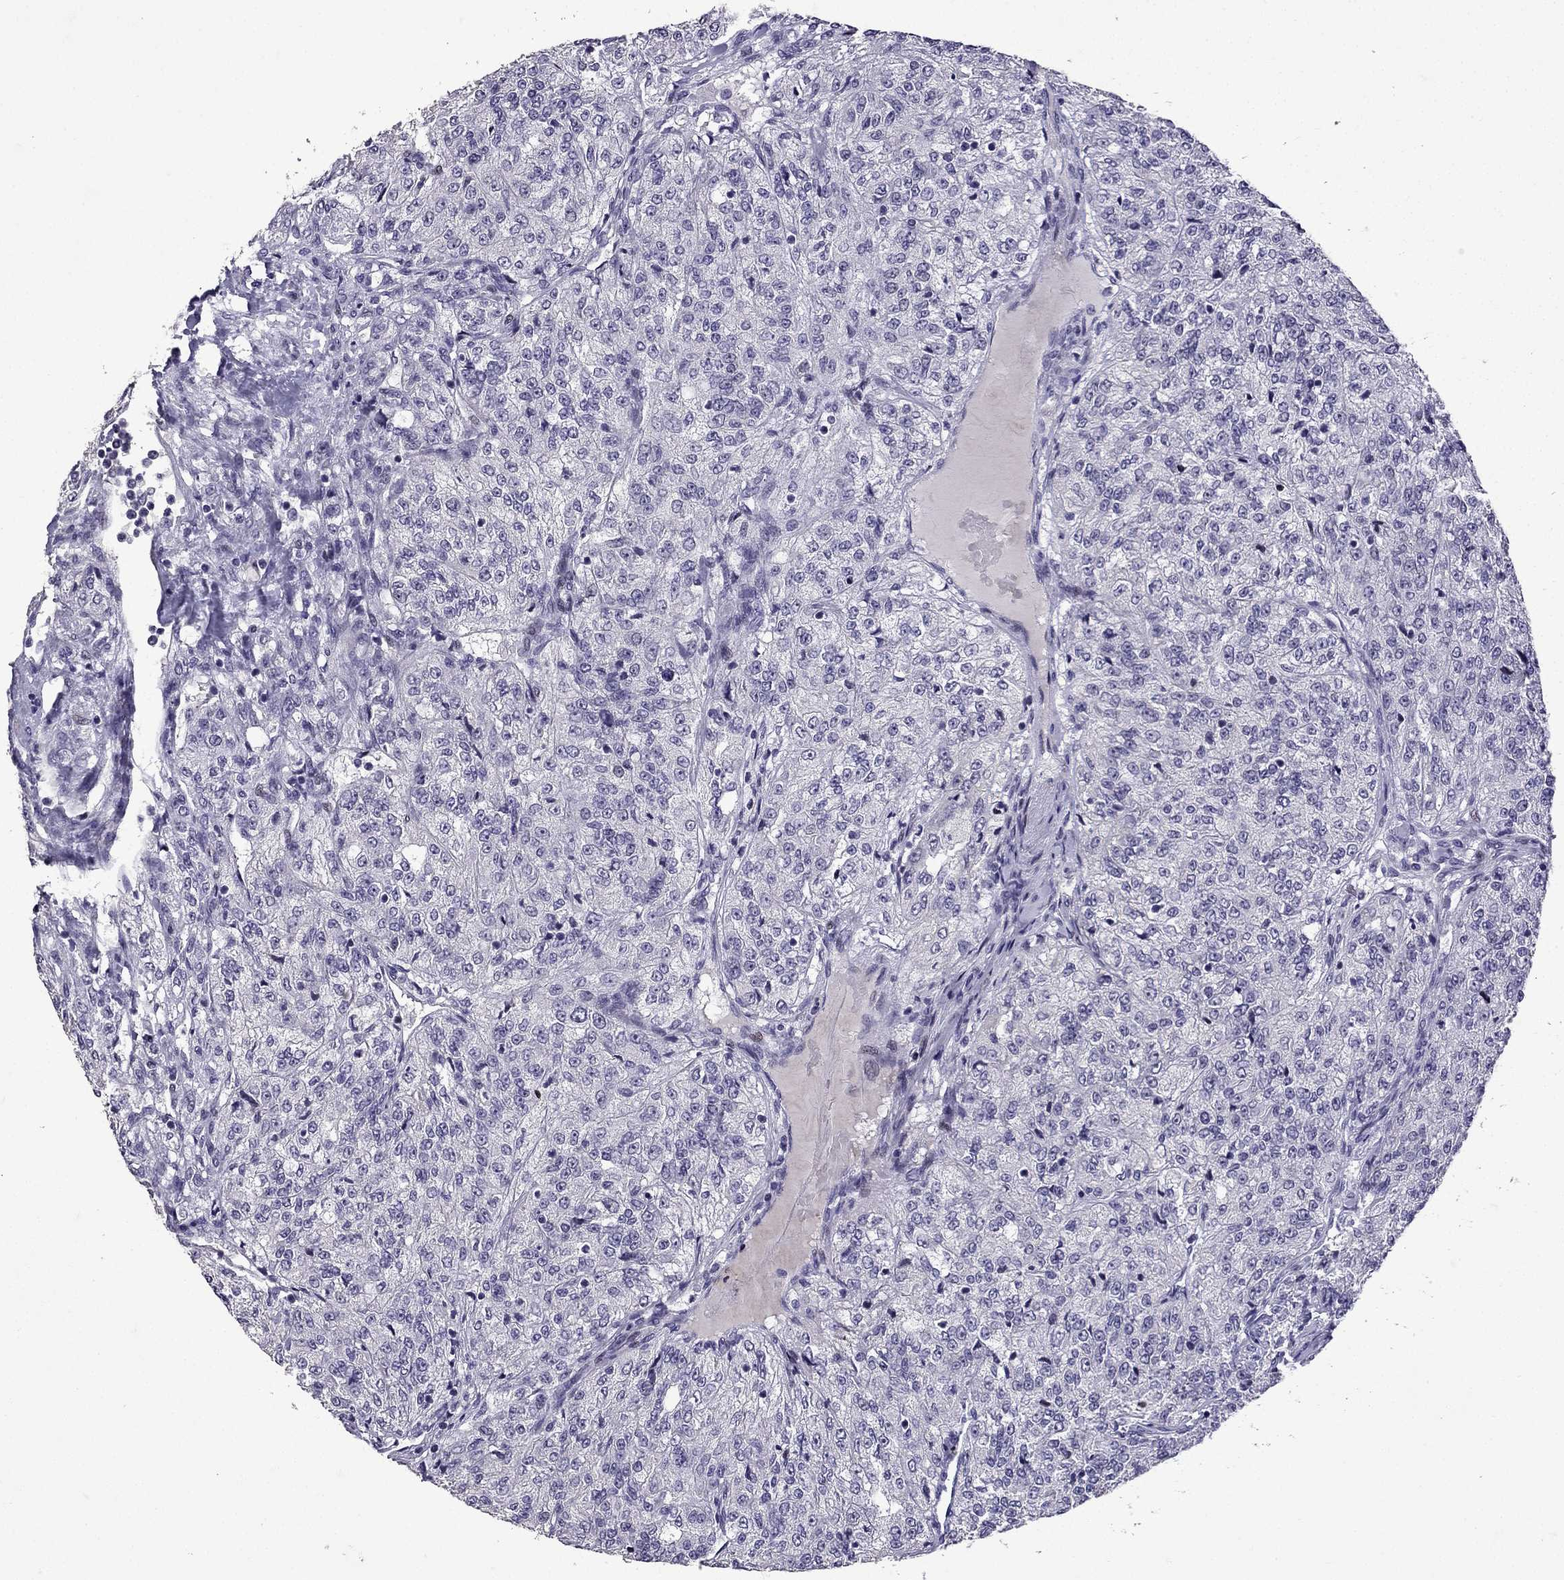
{"staining": {"intensity": "negative", "quantity": "none", "location": "none"}, "tissue": "renal cancer", "cell_type": "Tumor cells", "image_type": "cancer", "snomed": [{"axis": "morphology", "description": "Adenocarcinoma, NOS"}, {"axis": "topography", "description": "Kidney"}], "caption": "A photomicrograph of adenocarcinoma (renal) stained for a protein demonstrates no brown staining in tumor cells. (Stains: DAB IHC with hematoxylin counter stain, Microscopy: brightfield microscopy at high magnification).", "gene": "TTN", "patient": {"sex": "female", "age": 63}}